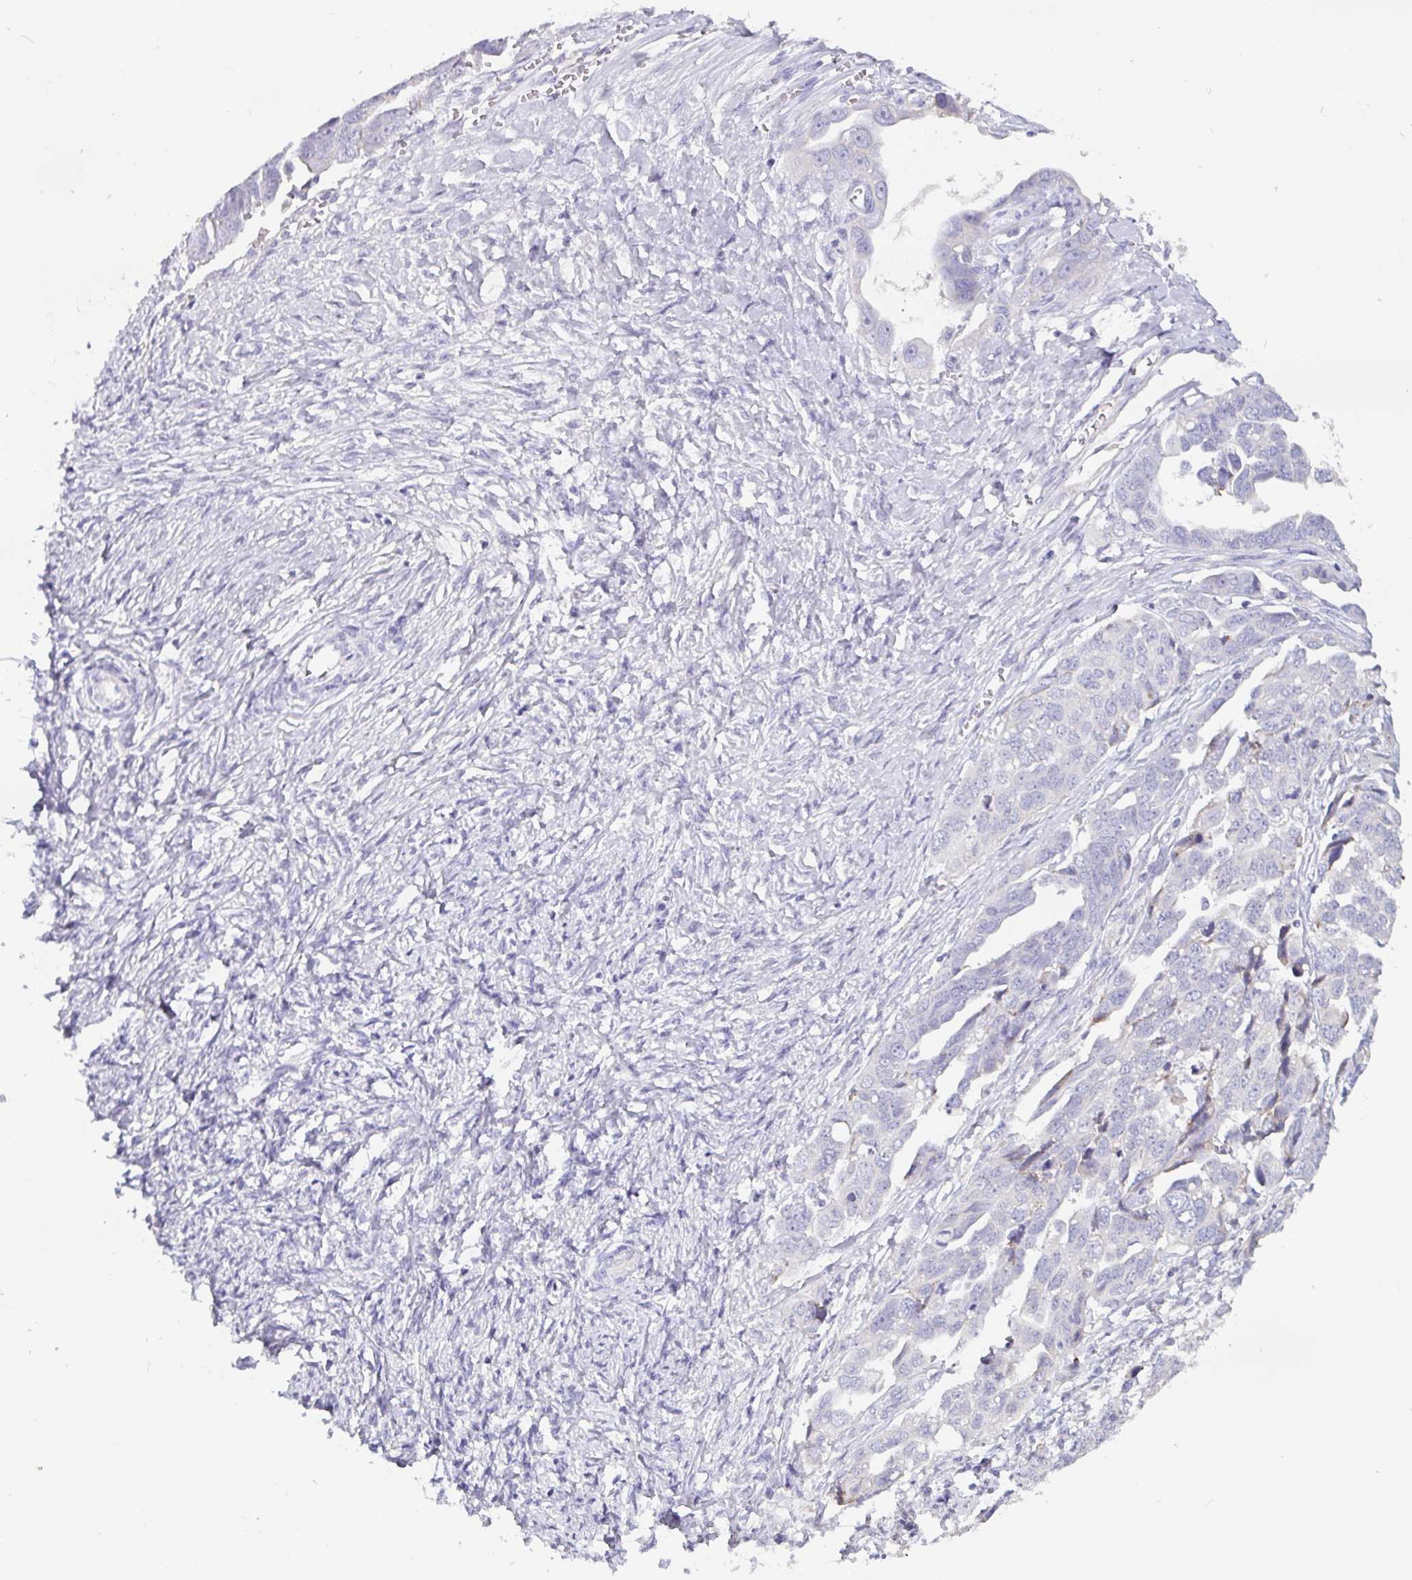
{"staining": {"intensity": "negative", "quantity": "none", "location": "none"}, "tissue": "ovarian cancer", "cell_type": "Tumor cells", "image_type": "cancer", "snomed": [{"axis": "morphology", "description": "Cystadenocarcinoma, serous, NOS"}, {"axis": "topography", "description": "Ovary"}], "caption": "DAB (3,3'-diaminobenzidine) immunohistochemical staining of human ovarian serous cystadenocarcinoma displays no significant staining in tumor cells.", "gene": "ADAMTS6", "patient": {"sex": "female", "age": 59}}